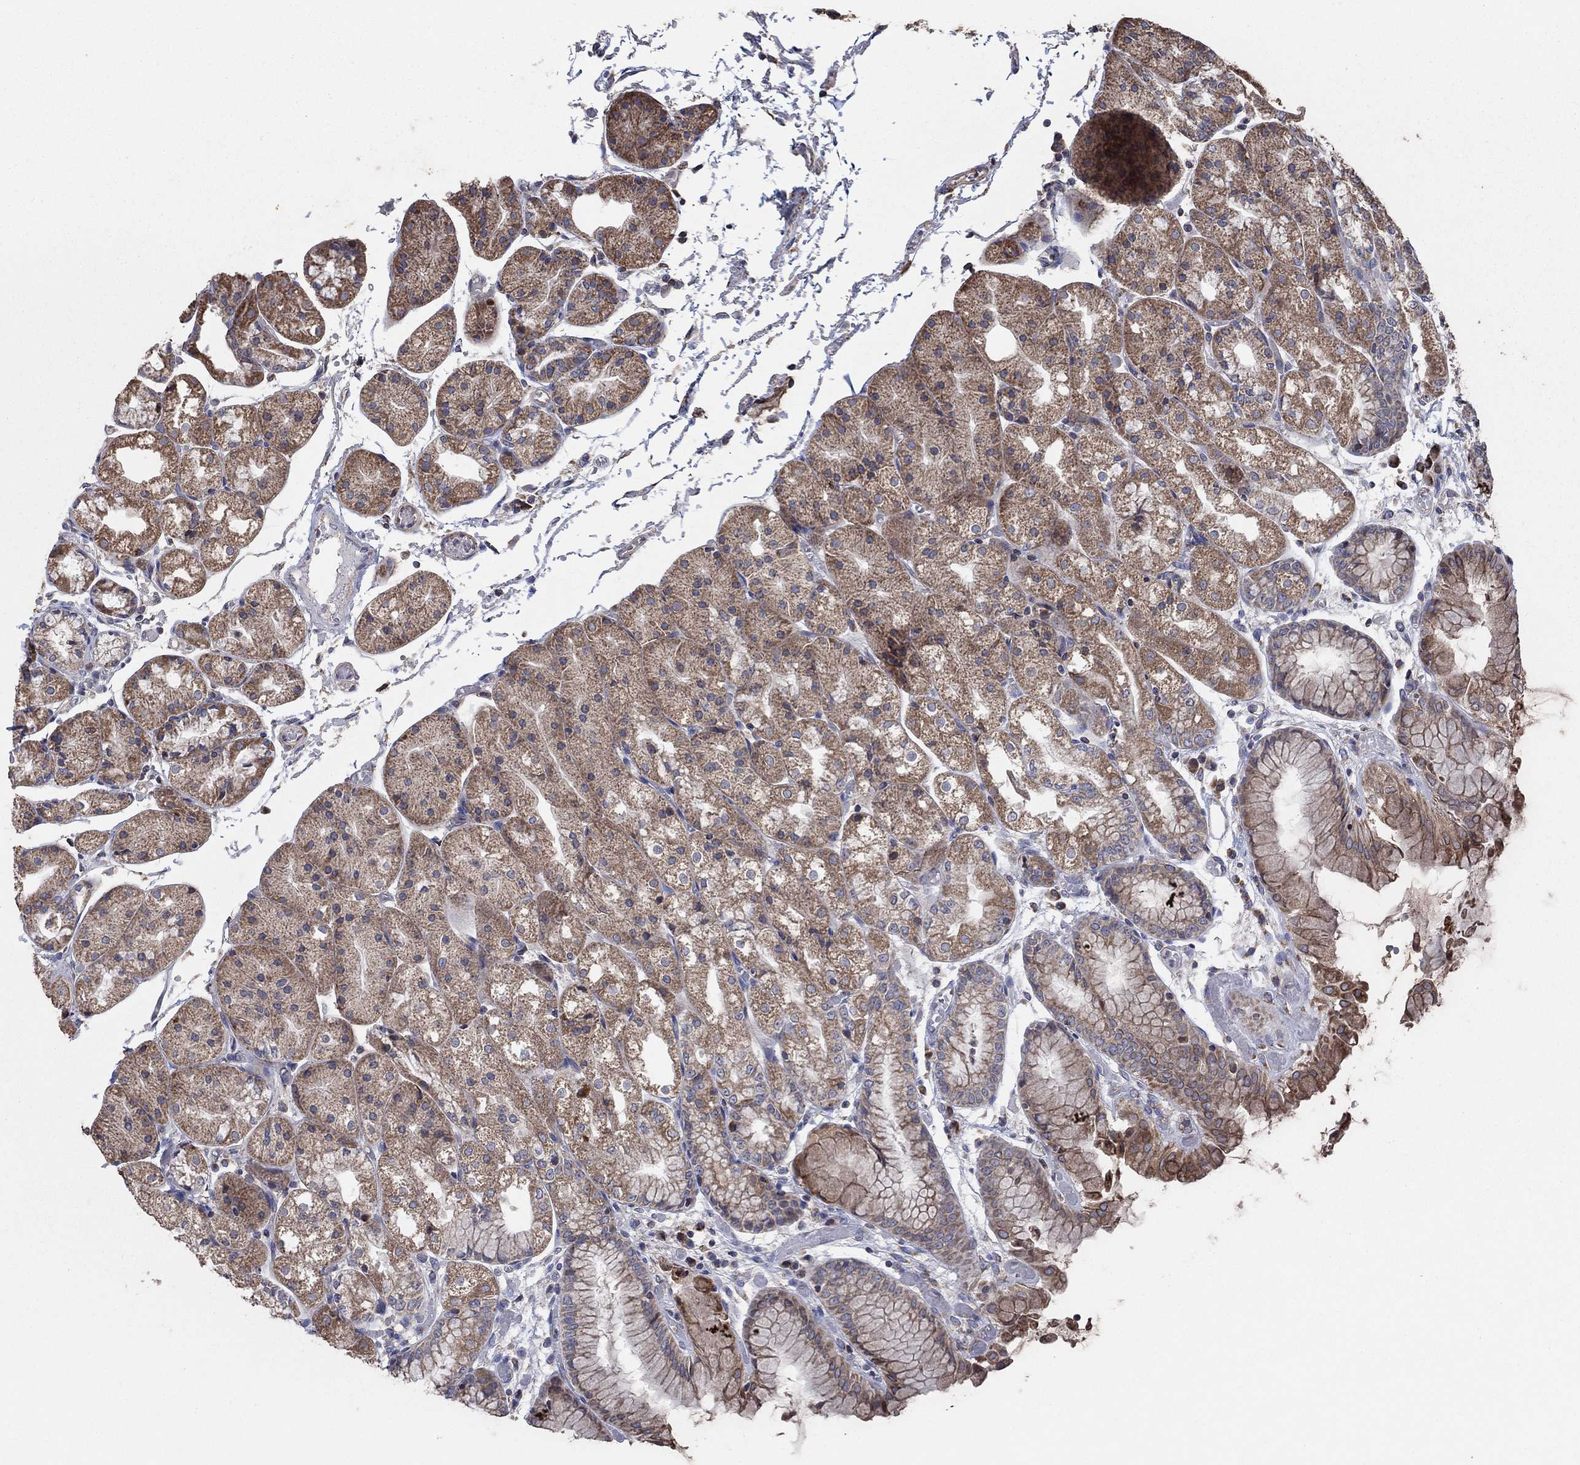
{"staining": {"intensity": "moderate", "quantity": "25%-75%", "location": "cytoplasmic/membranous"}, "tissue": "stomach", "cell_type": "Glandular cells", "image_type": "normal", "snomed": [{"axis": "morphology", "description": "Normal tissue, NOS"}, {"axis": "topography", "description": "Stomach, upper"}], "caption": "Protein expression analysis of benign stomach demonstrates moderate cytoplasmic/membranous staining in about 25%-75% of glandular cells.", "gene": "NCEH1", "patient": {"sex": "male", "age": 72}}